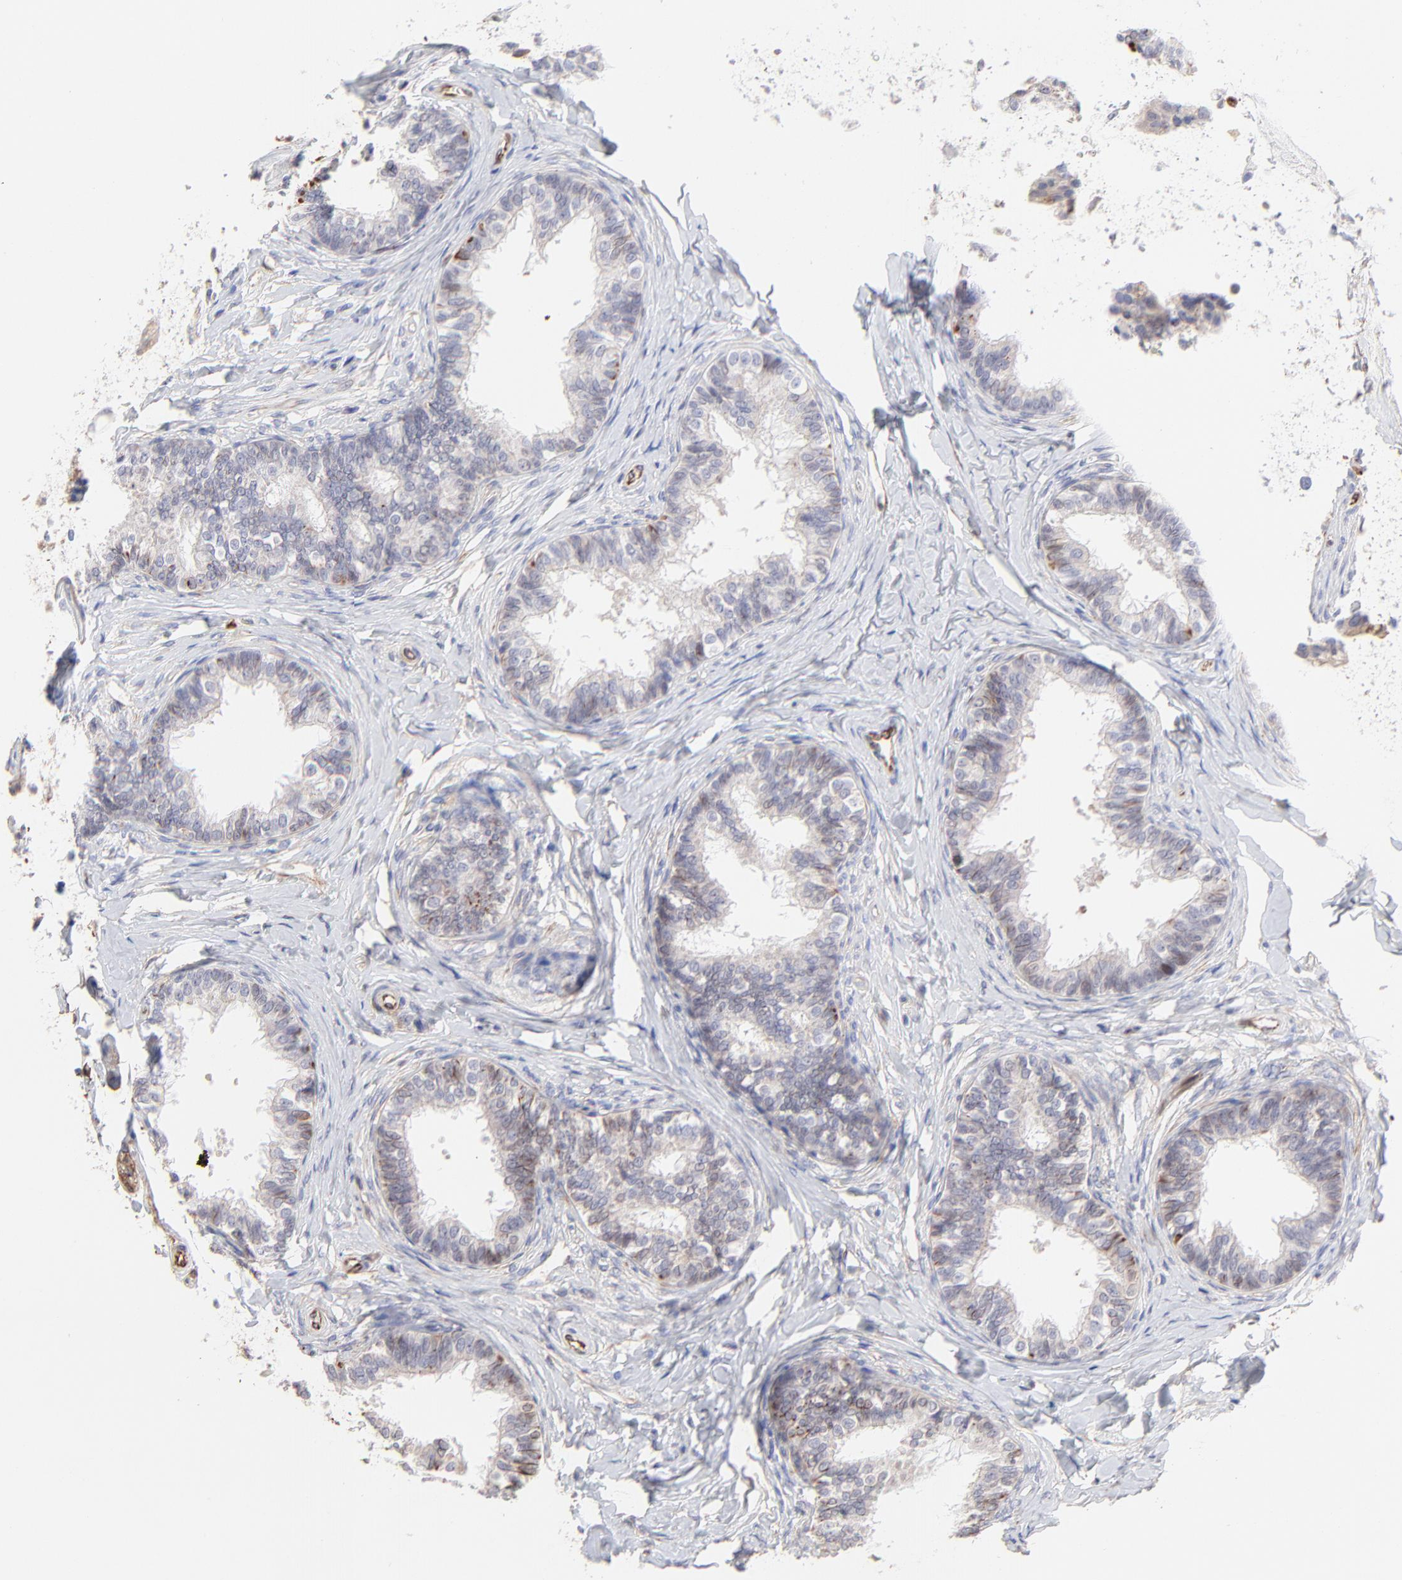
{"staining": {"intensity": "negative", "quantity": "none", "location": "none"}, "tissue": "epididymis", "cell_type": "Glandular cells", "image_type": "normal", "snomed": [{"axis": "morphology", "description": "Normal tissue, NOS"}, {"axis": "topography", "description": "Epididymis"}], "caption": "A histopathology image of human epididymis is negative for staining in glandular cells. (DAB immunohistochemistry (IHC), high magnification).", "gene": "COX8C", "patient": {"sex": "male", "age": 26}}